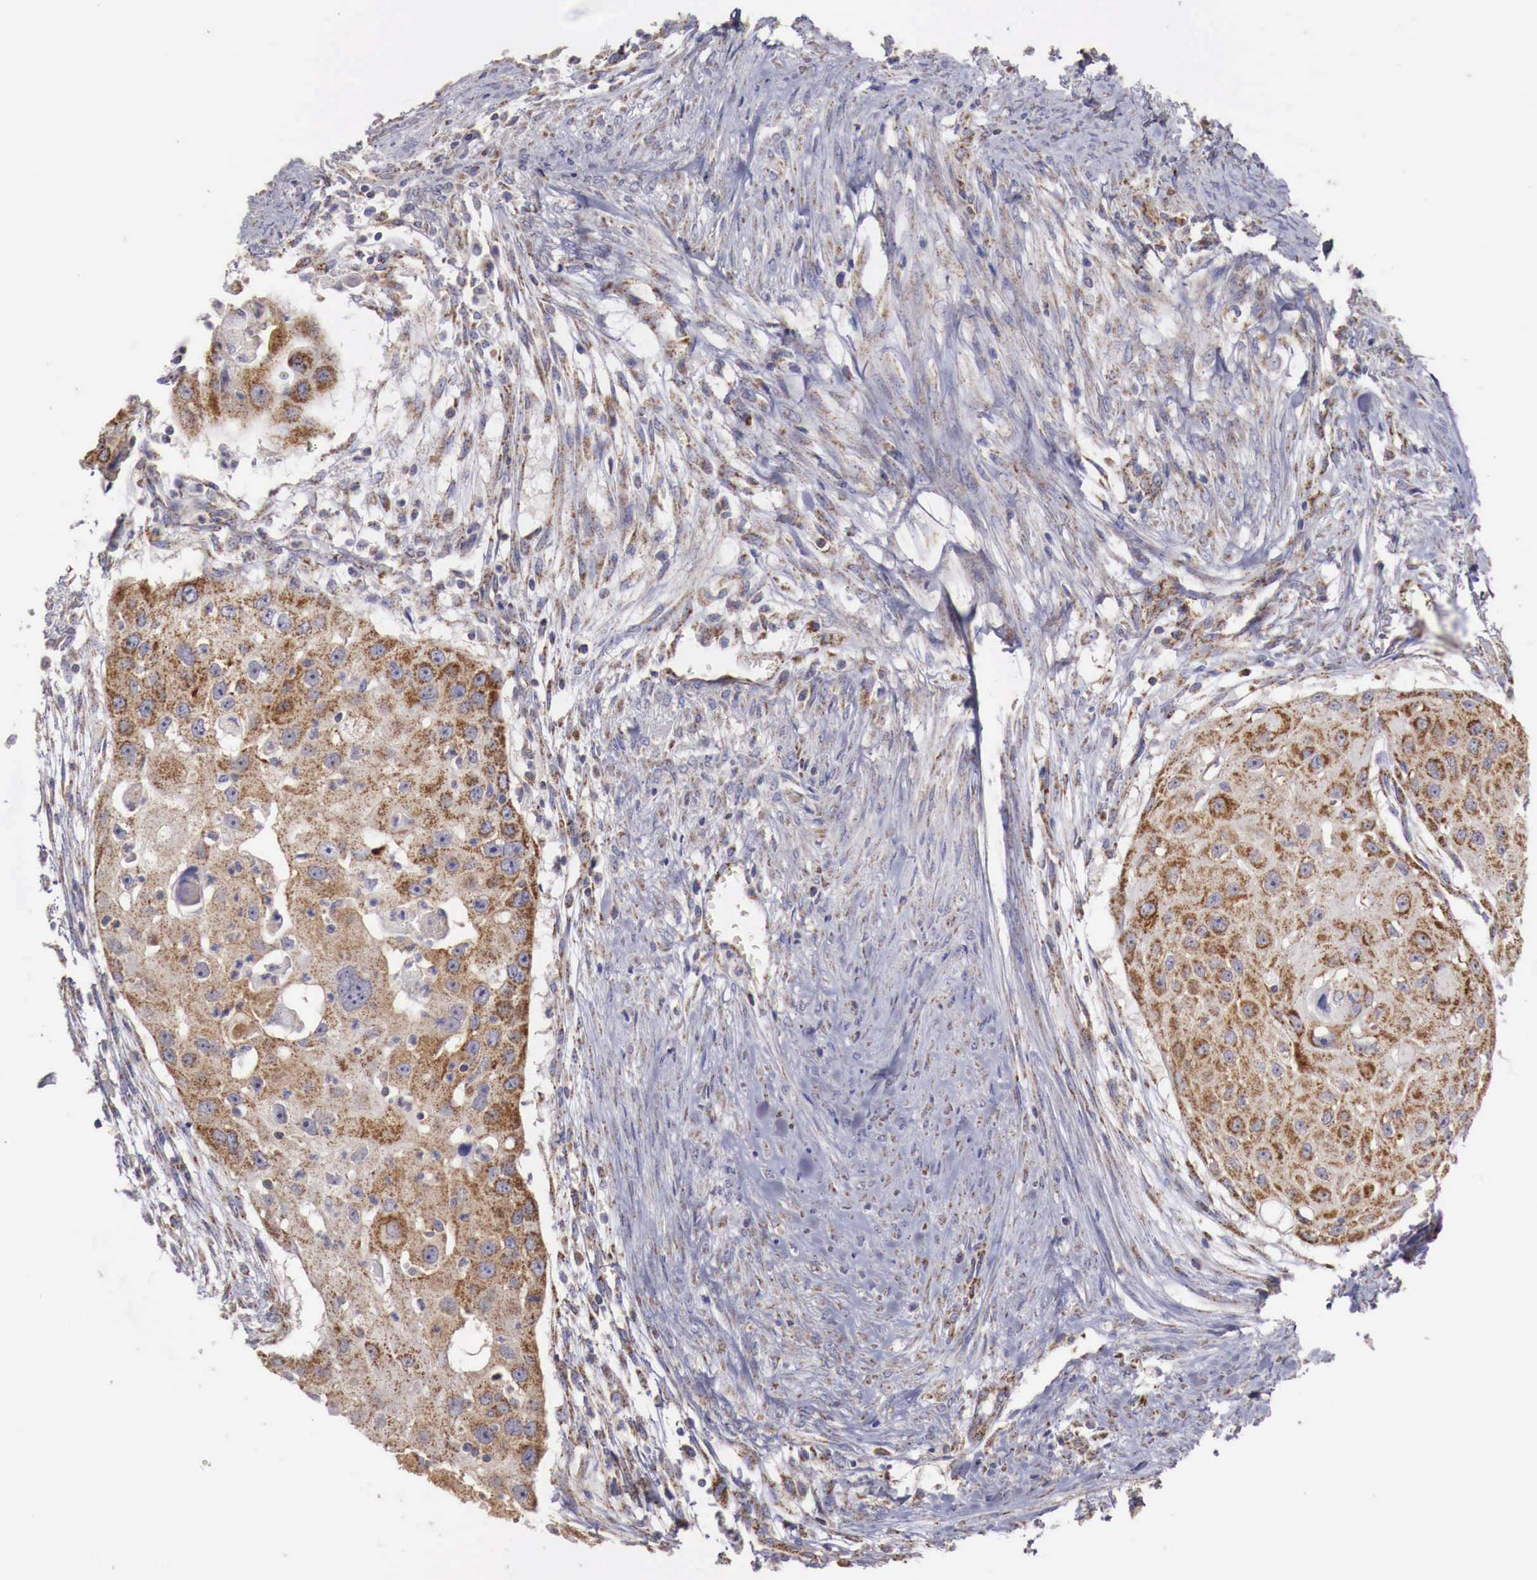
{"staining": {"intensity": "strong", "quantity": ">75%", "location": "cytoplasmic/membranous"}, "tissue": "head and neck cancer", "cell_type": "Tumor cells", "image_type": "cancer", "snomed": [{"axis": "morphology", "description": "Squamous cell carcinoma, NOS"}, {"axis": "topography", "description": "Head-Neck"}], "caption": "Immunohistochemistry staining of head and neck squamous cell carcinoma, which exhibits high levels of strong cytoplasmic/membranous positivity in about >75% of tumor cells indicating strong cytoplasmic/membranous protein staining. The staining was performed using DAB (brown) for protein detection and nuclei were counterstained in hematoxylin (blue).", "gene": "XPNPEP3", "patient": {"sex": "male", "age": 64}}